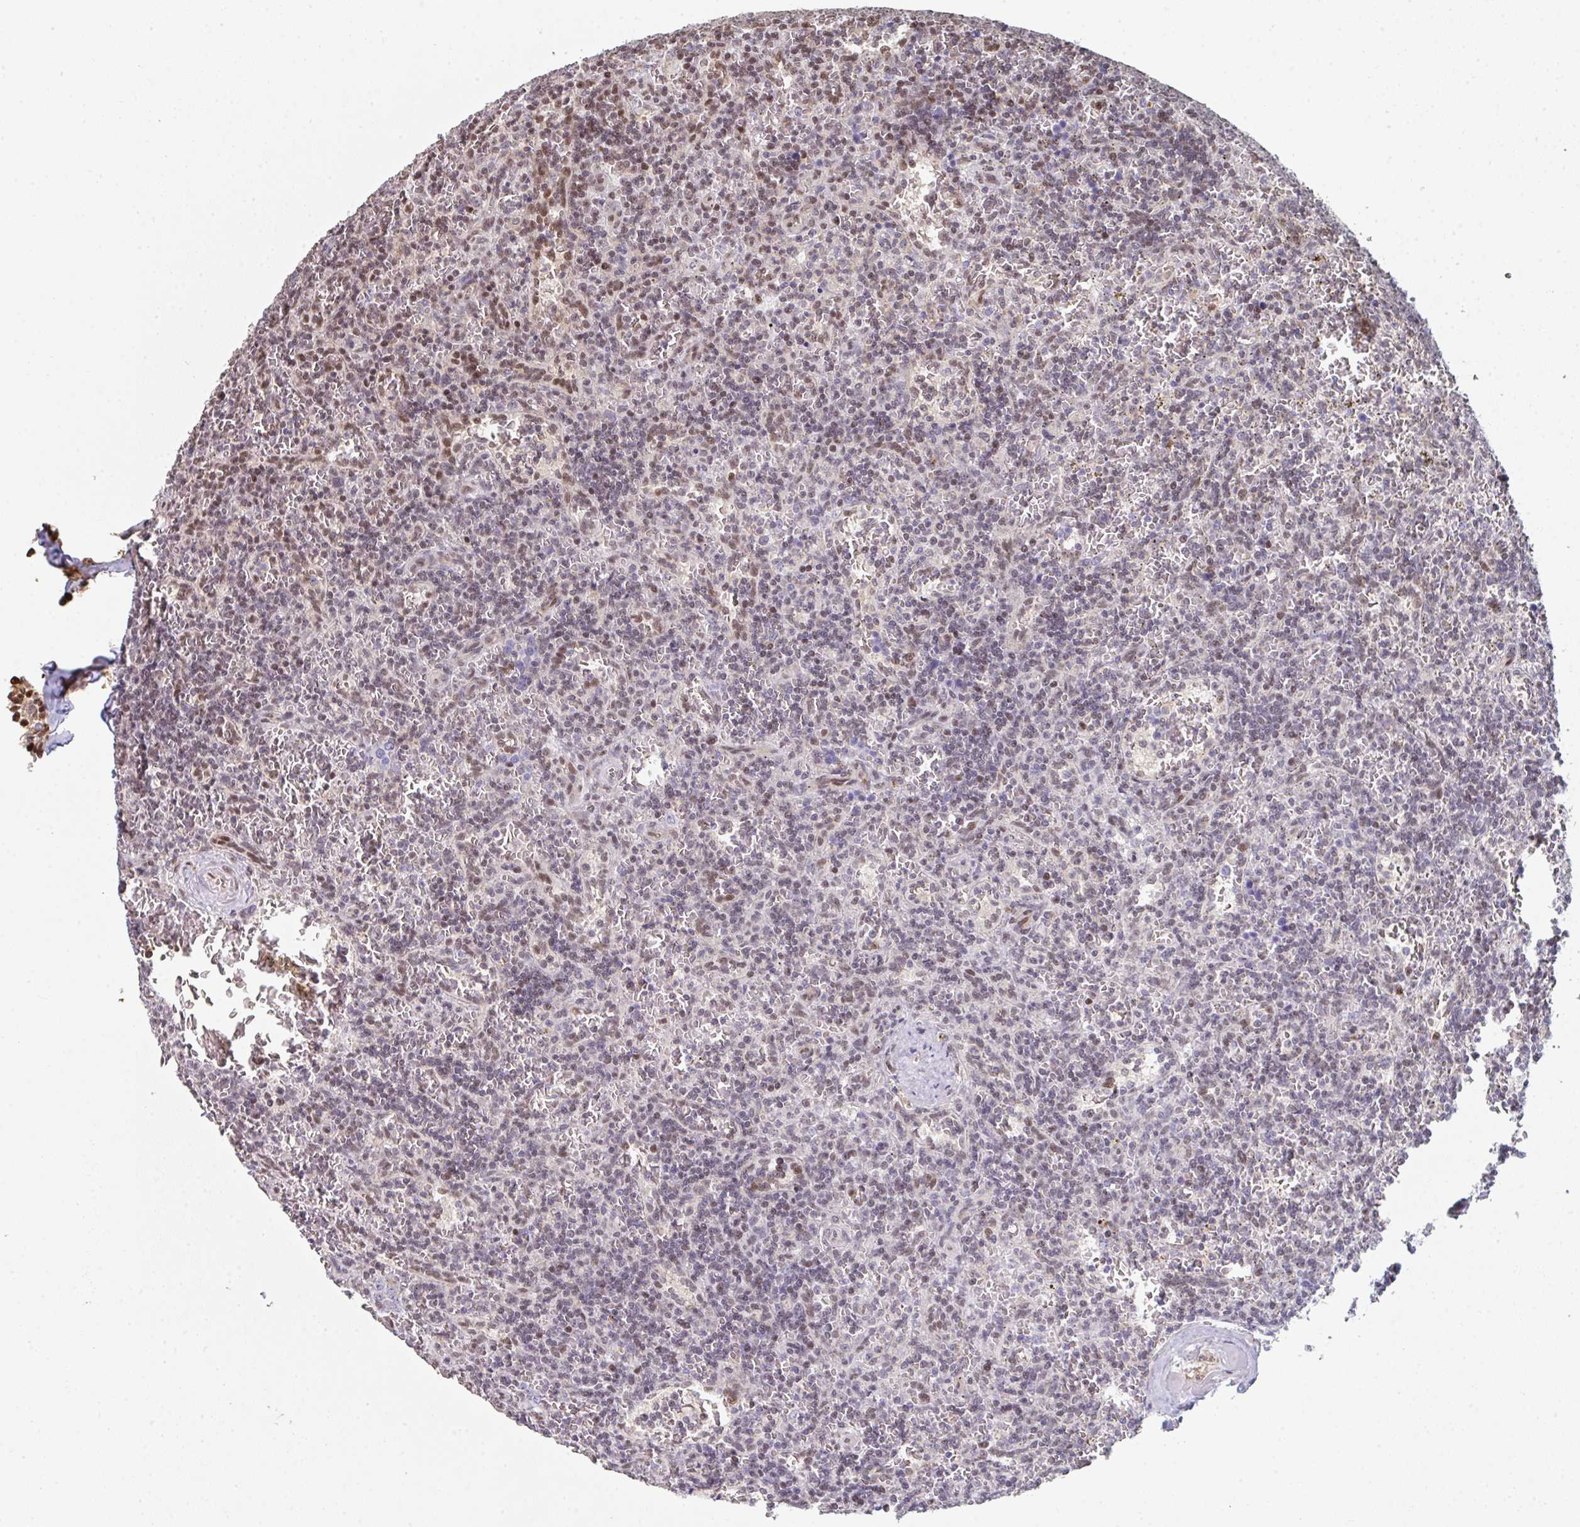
{"staining": {"intensity": "weak", "quantity": "<25%", "location": "nuclear"}, "tissue": "lymphoma", "cell_type": "Tumor cells", "image_type": "cancer", "snomed": [{"axis": "morphology", "description": "Malignant lymphoma, non-Hodgkin's type, Low grade"}, {"axis": "topography", "description": "Spleen"}], "caption": "Immunohistochemistry (IHC) photomicrograph of neoplastic tissue: human lymphoma stained with DAB shows no significant protein positivity in tumor cells.", "gene": "ACD", "patient": {"sex": "male", "age": 73}}